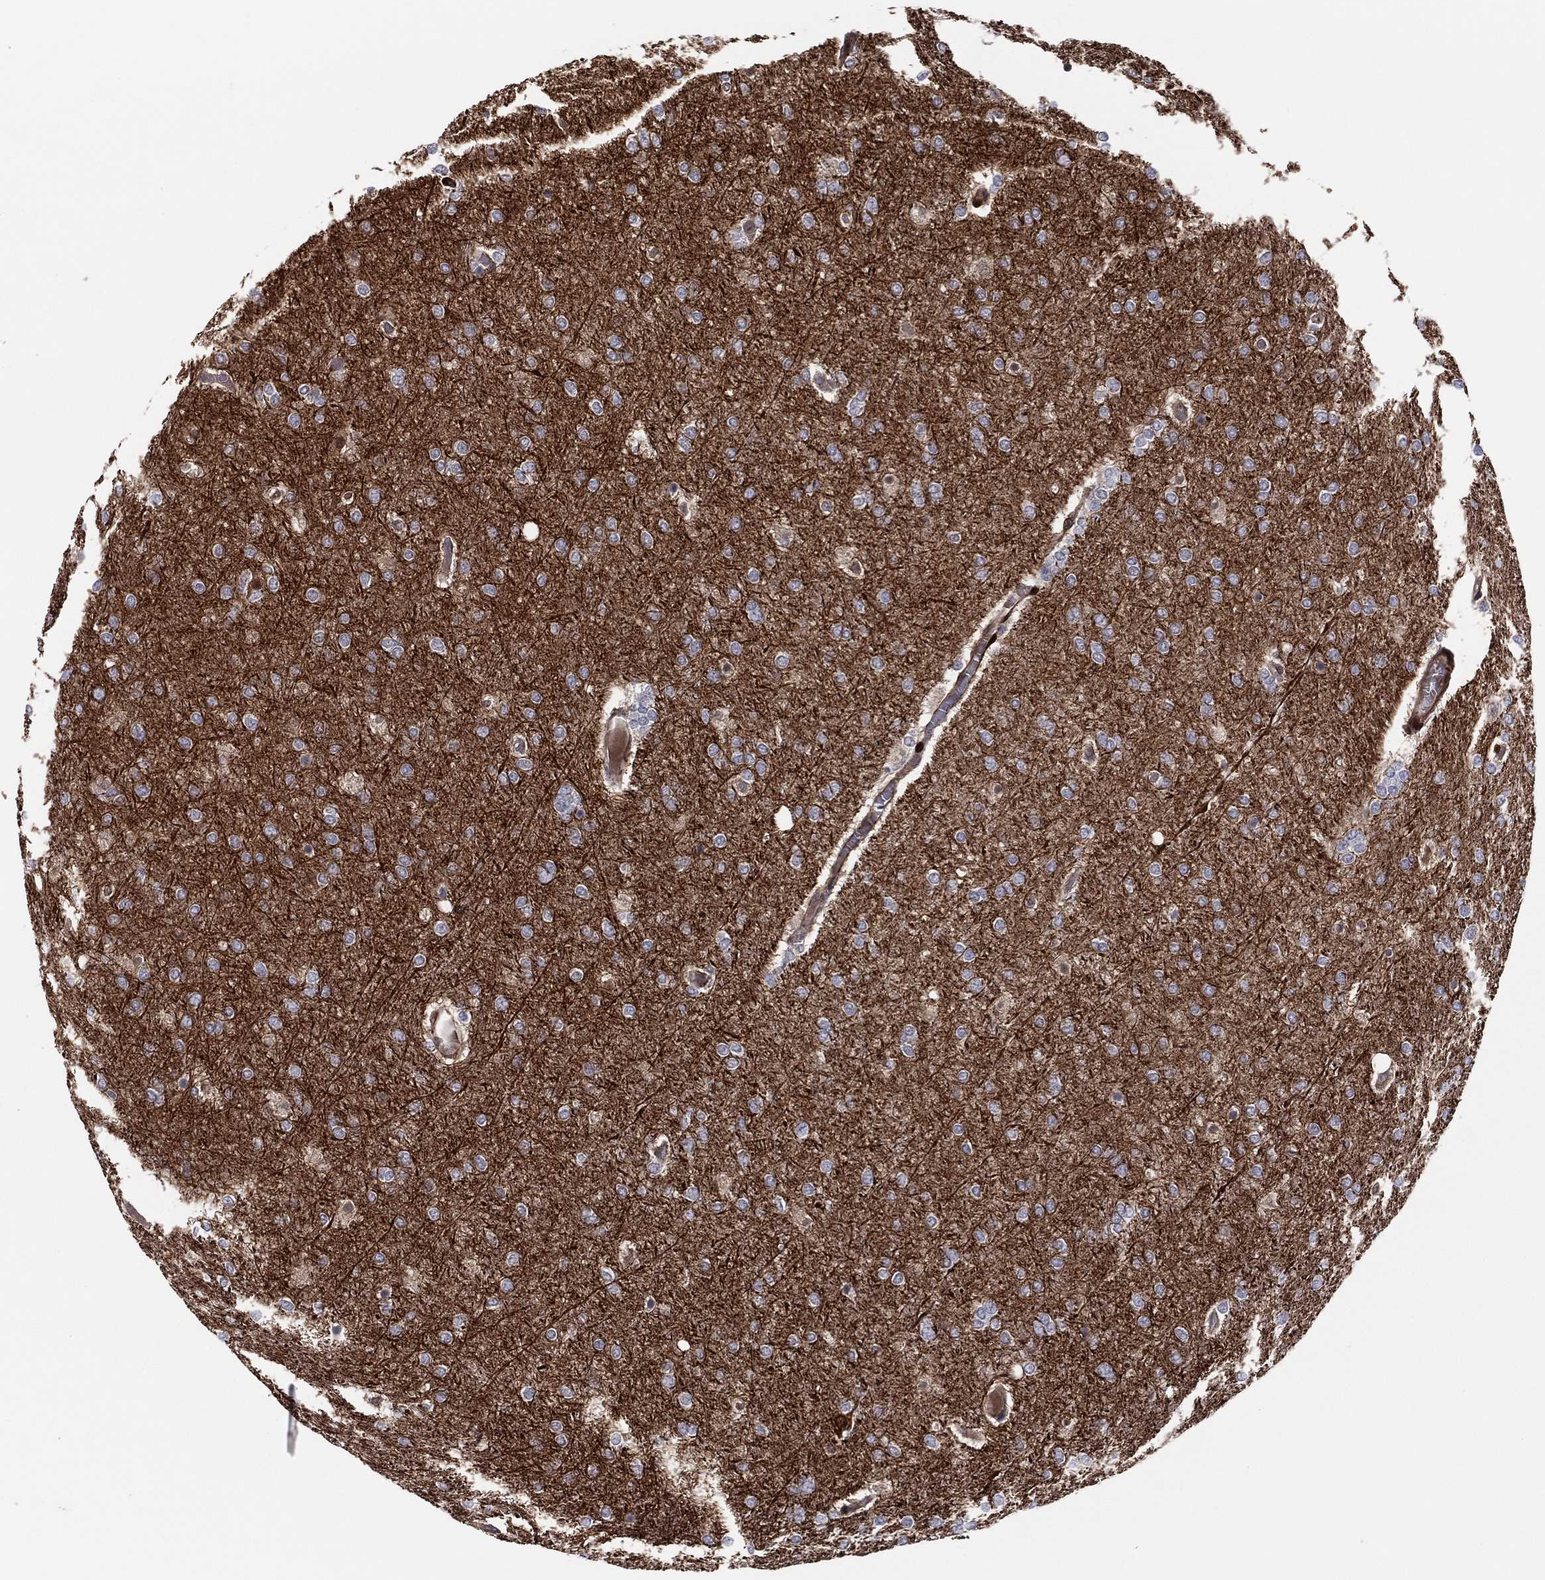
{"staining": {"intensity": "negative", "quantity": "none", "location": "none"}, "tissue": "glioma", "cell_type": "Tumor cells", "image_type": "cancer", "snomed": [{"axis": "morphology", "description": "Glioma, malignant, High grade"}, {"axis": "topography", "description": "Brain"}], "caption": "There is no significant positivity in tumor cells of malignant glioma (high-grade).", "gene": "SNCG", "patient": {"sex": "female", "age": 61}}